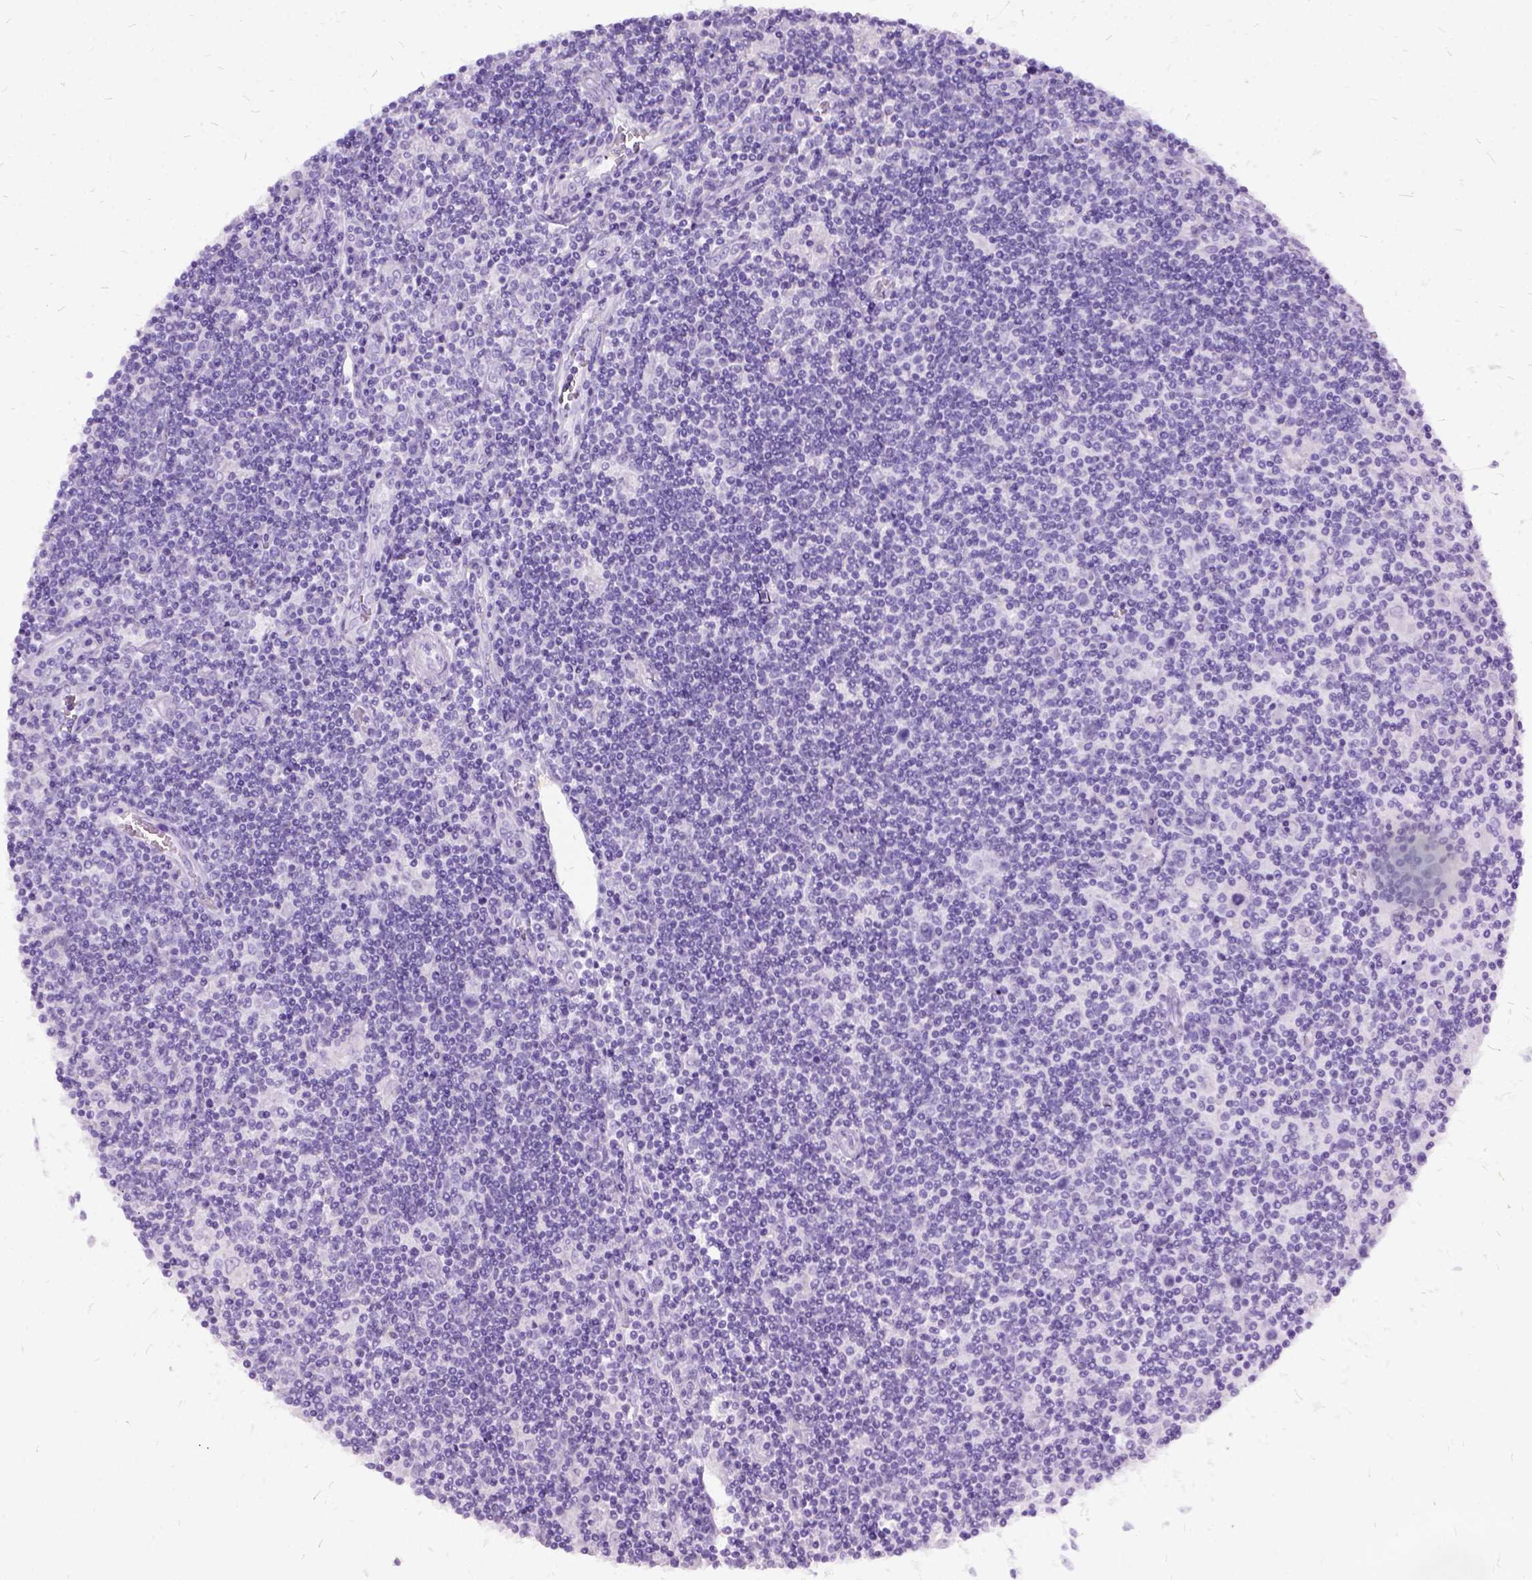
{"staining": {"intensity": "negative", "quantity": "none", "location": "none"}, "tissue": "lymphoma", "cell_type": "Tumor cells", "image_type": "cancer", "snomed": [{"axis": "morphology", "description": "Hodgkin's disease, NOS"}, {"axis": "topography", "description": "Lymph node"}], "caption": "A high-resolution image shows IHC staining of lymphoma, which demonstrates no significant expression in tumor cells. (DAB (3,3'-diaminobenzidine) immunohistochemistry (IHC) with hematoxylin counter stain).", "gene": "MME", "patient": {"sex": "male", "age": 40}}